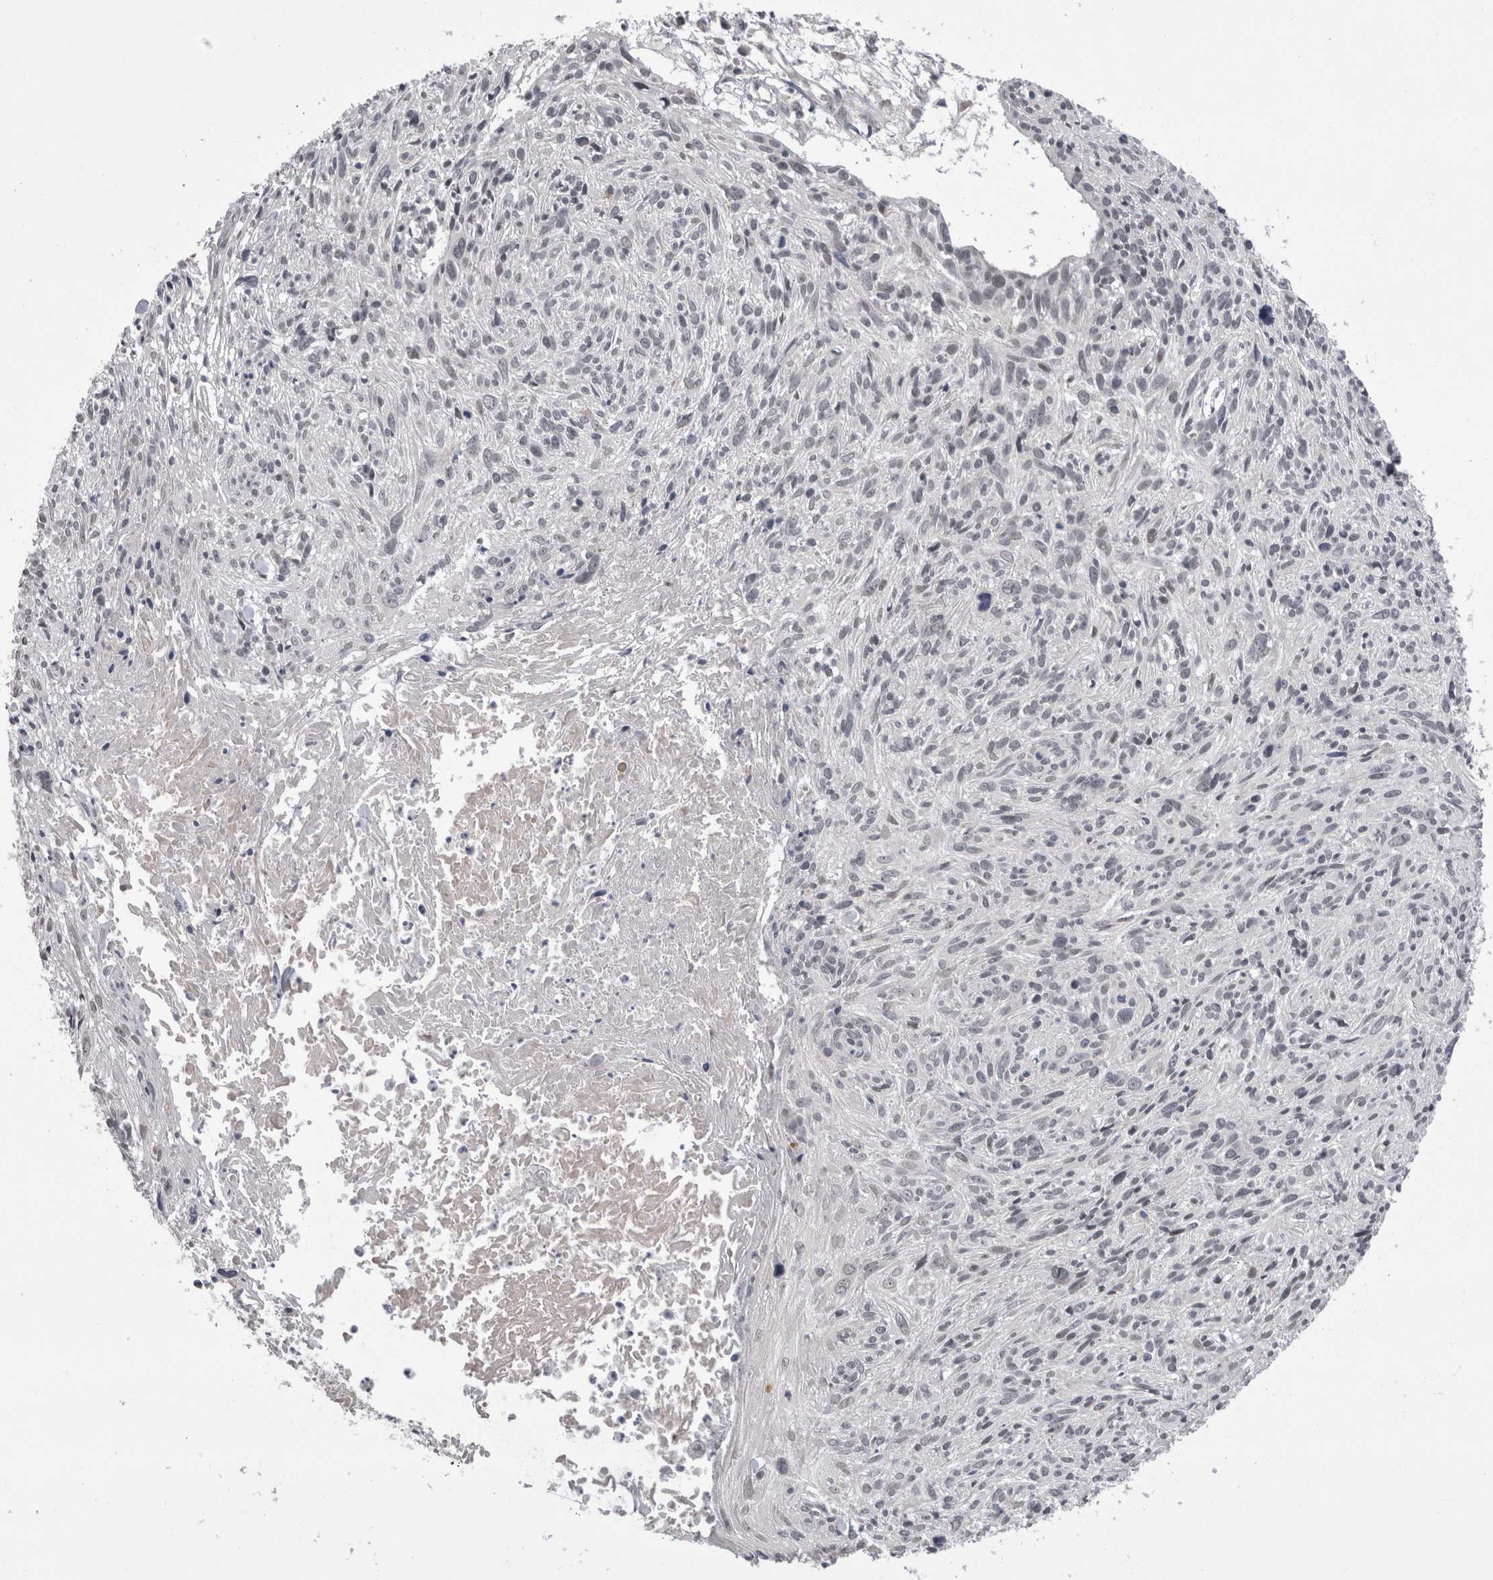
{"staining": {"intensity": "negative", "quantity": "none", "location": "none"}, "tissue": "cervical cancer", "cell_type": "Tumor cells", "image_type": "cancer", "snomed": [{"axis": "morphology", "description": "Squamous cell carcinoma, NOS"}, {"axis": "topography", "description": "Cervix"}], "caption": "The immunohistochemistry (IHC) image has no significant staining in tumor cells of cervical squamous cell carcinoma tissue.", "gene": "MTBP", "patient": {"sex": "female", "age": 51}}